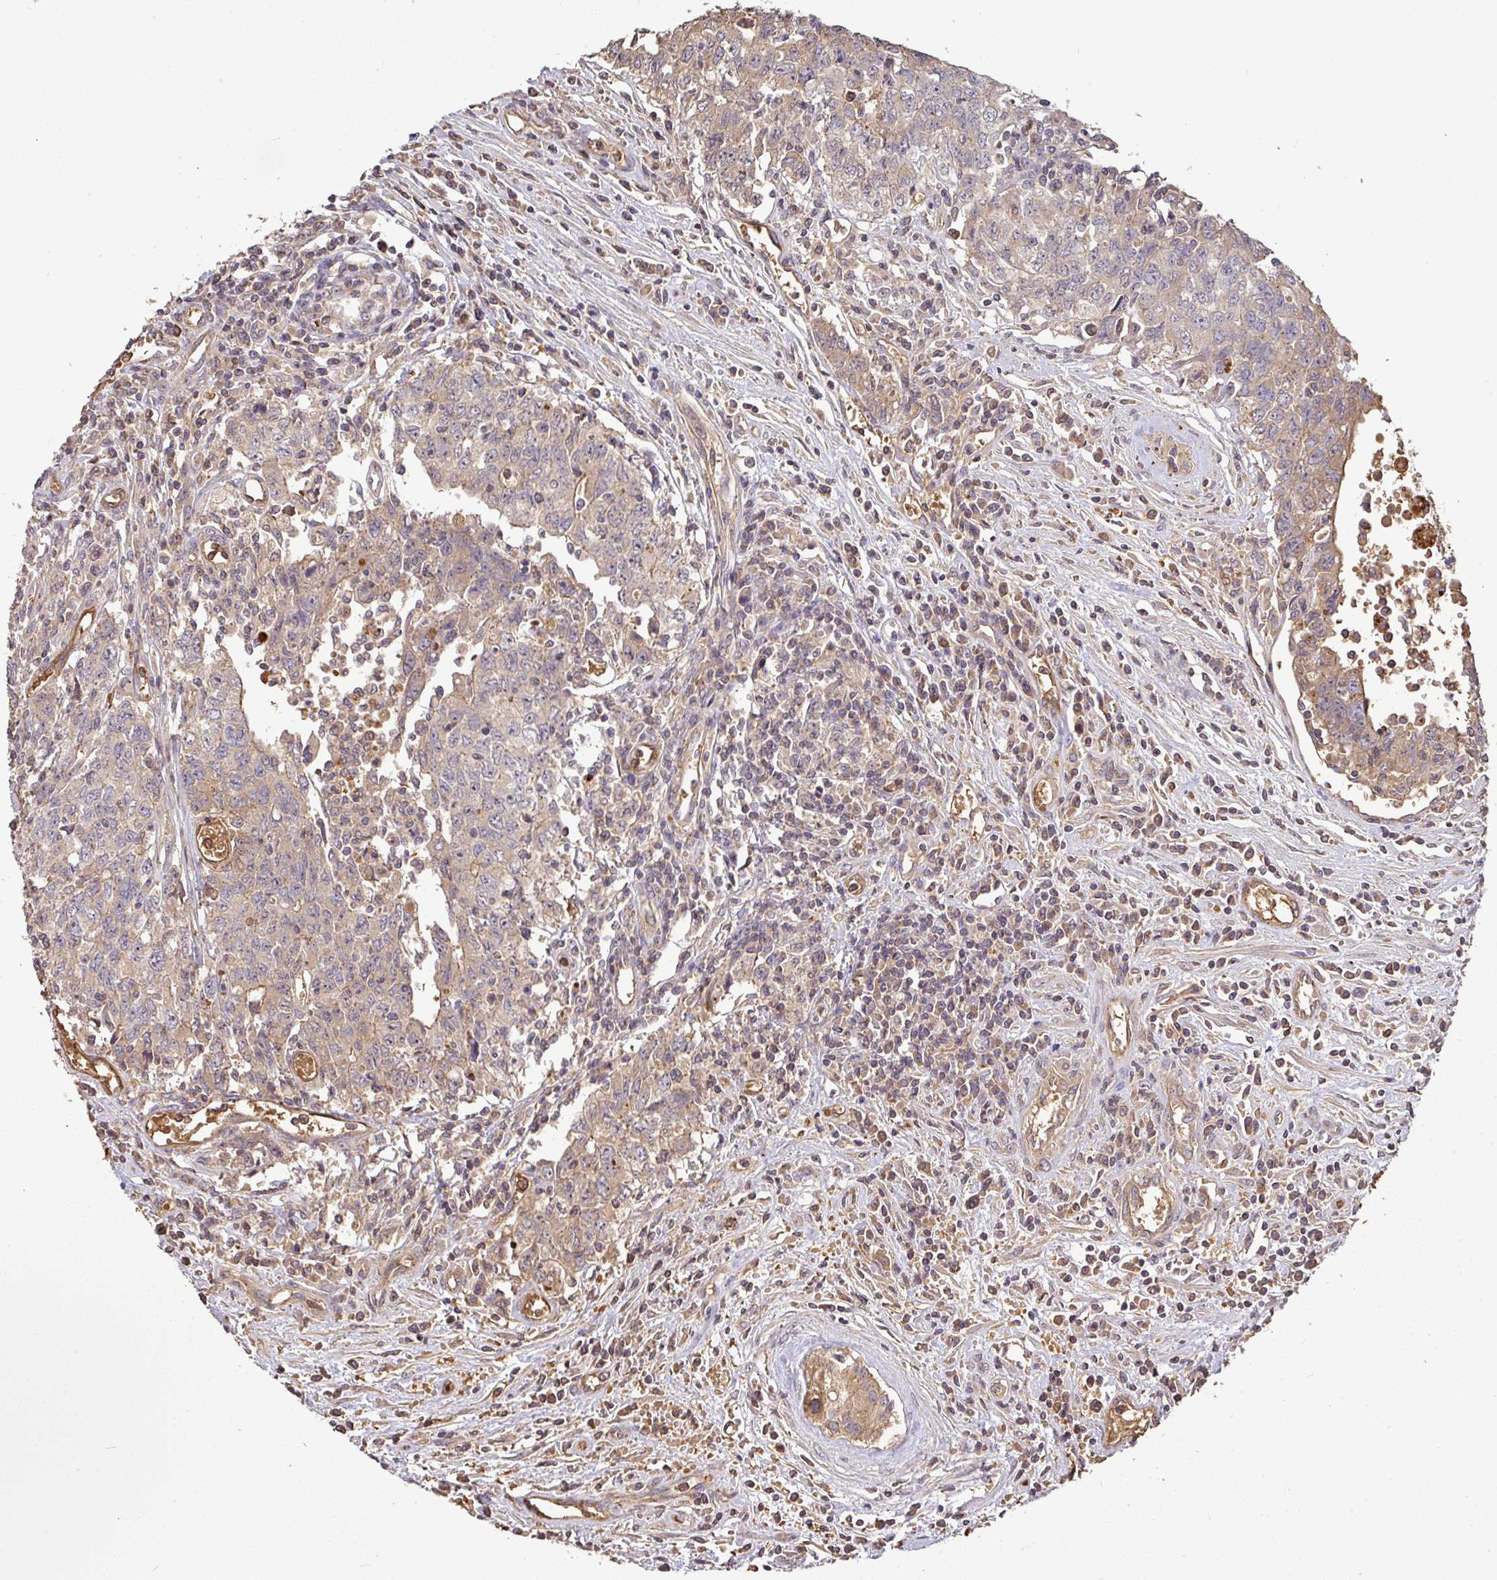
{"staining": {"intensity": "weak", "quantity": "<25%", "location": "cytoplasmic/membranous"}, "tissue": "testis cancer", "cell_type": "Tumor cells", "image_type": "cancer", "snomed": [{"axis": "morphology", "description": "Carcinoma, Embryonal, NOS"}, {"axis": "topography", "description": "Testis"}], "caption": "DAB immunohistochemical staining of testis embryonal carcinoma demonstrates no significant expression in tumor cells.", "gene": "C1QTNF9B", "patient": {"sex": "male", "age": 34}}